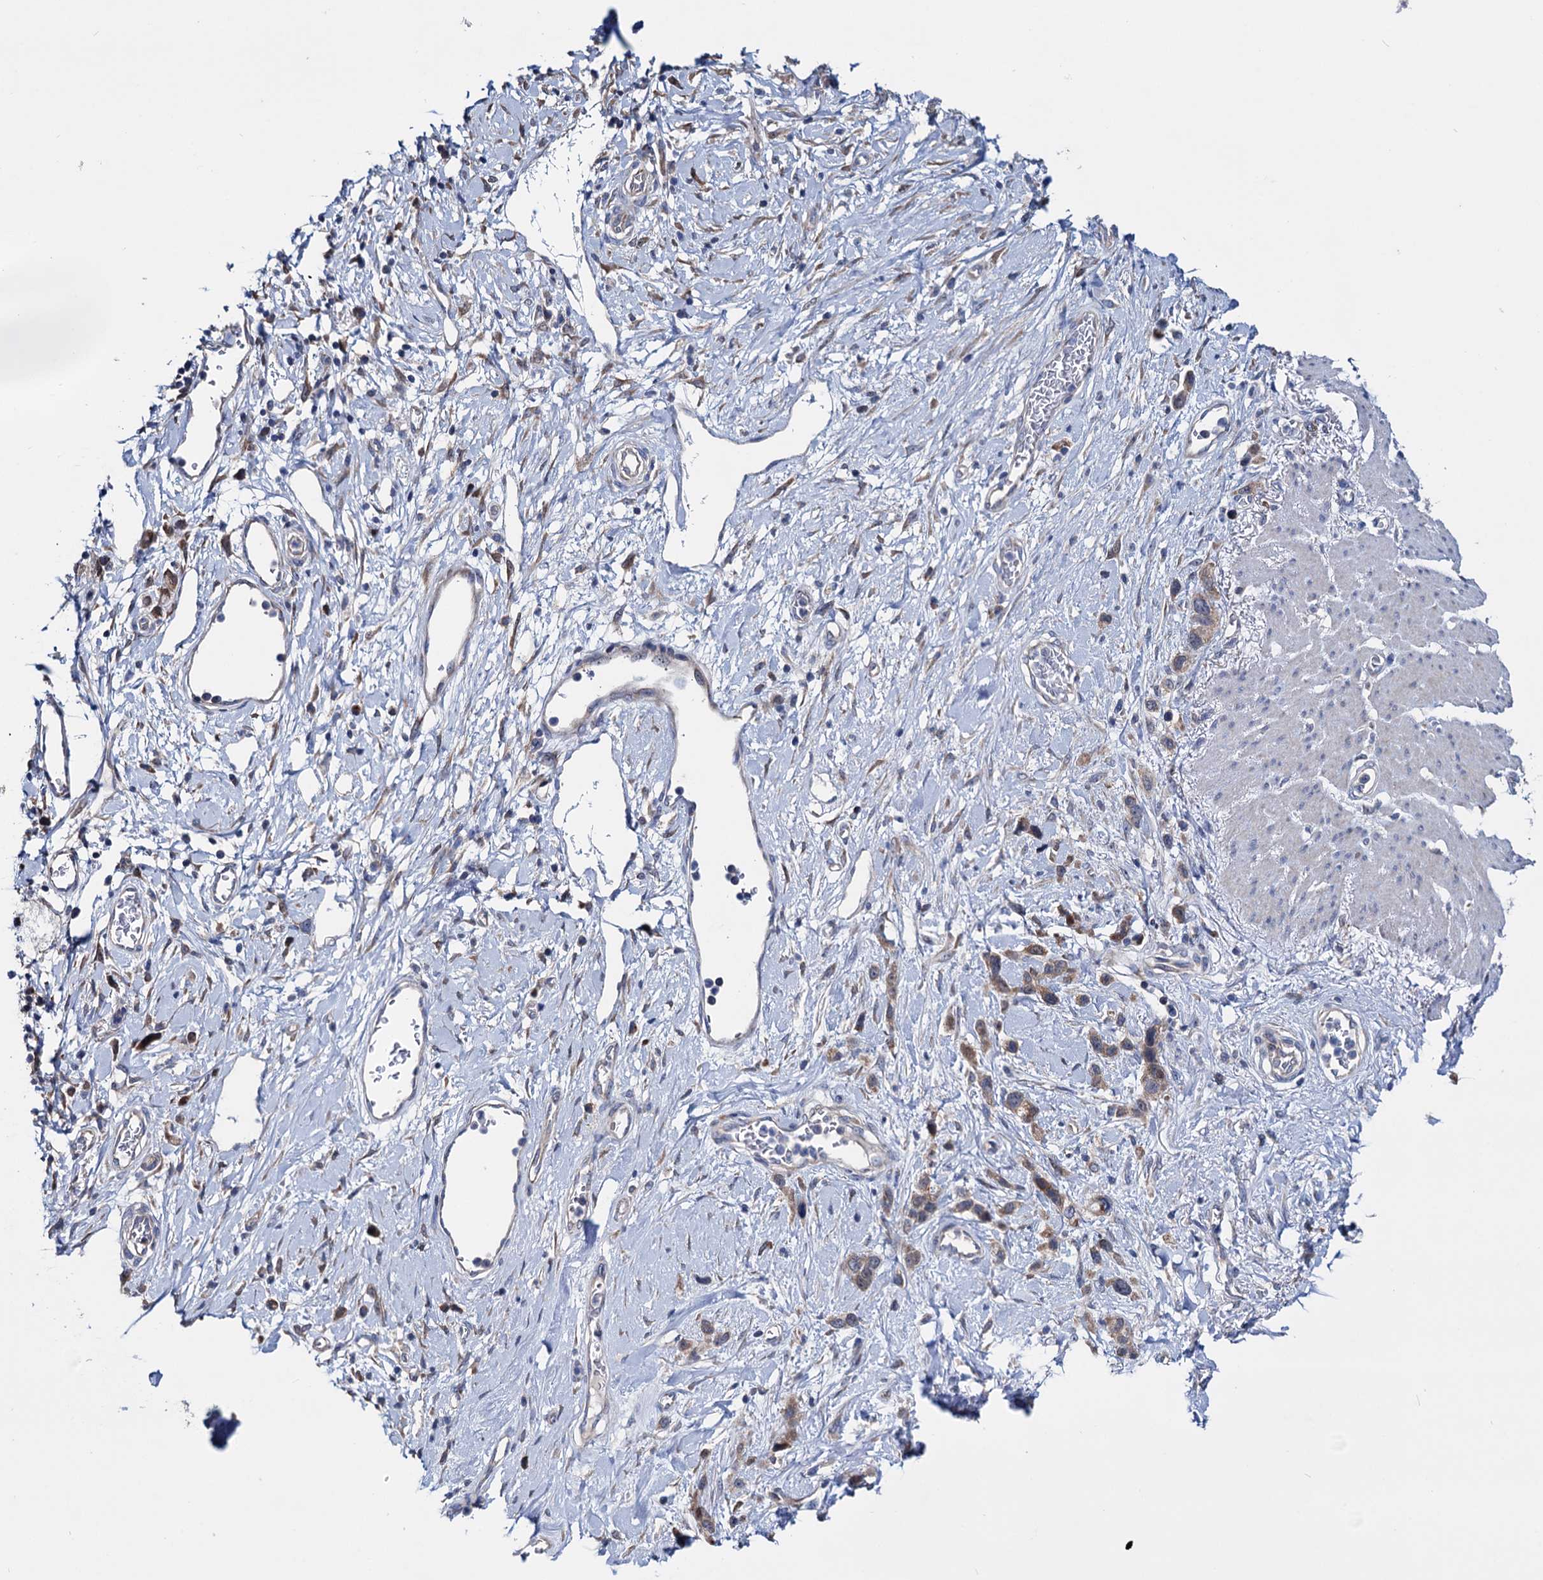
{"staining": {"intensity": "weak", "quantity": "25%-75%", "location": "cytoplasmic/membranous"}, "tissue": "stomach cancer", "cell_type": "Tumor cells", "image_type": "cancer", "snomed": [{"axis": "morphology", "description": "Adenocarcinoma, NOS"}, {"axis": "morphology", "description": "Adenocarcinoma, High grade"}, {"axis": "topography", "description": "Stomach, upper"}, {"axis": "topography", "description": "Stomach, lower"}], "caption": "The immunohistochemical stain labels weak cytoplasmic/membranous positivity in tumor cells of stomach adenocarcinoma tissue.", "gene": "EYA4", "patient": {"sex": "female", "age": 65}}